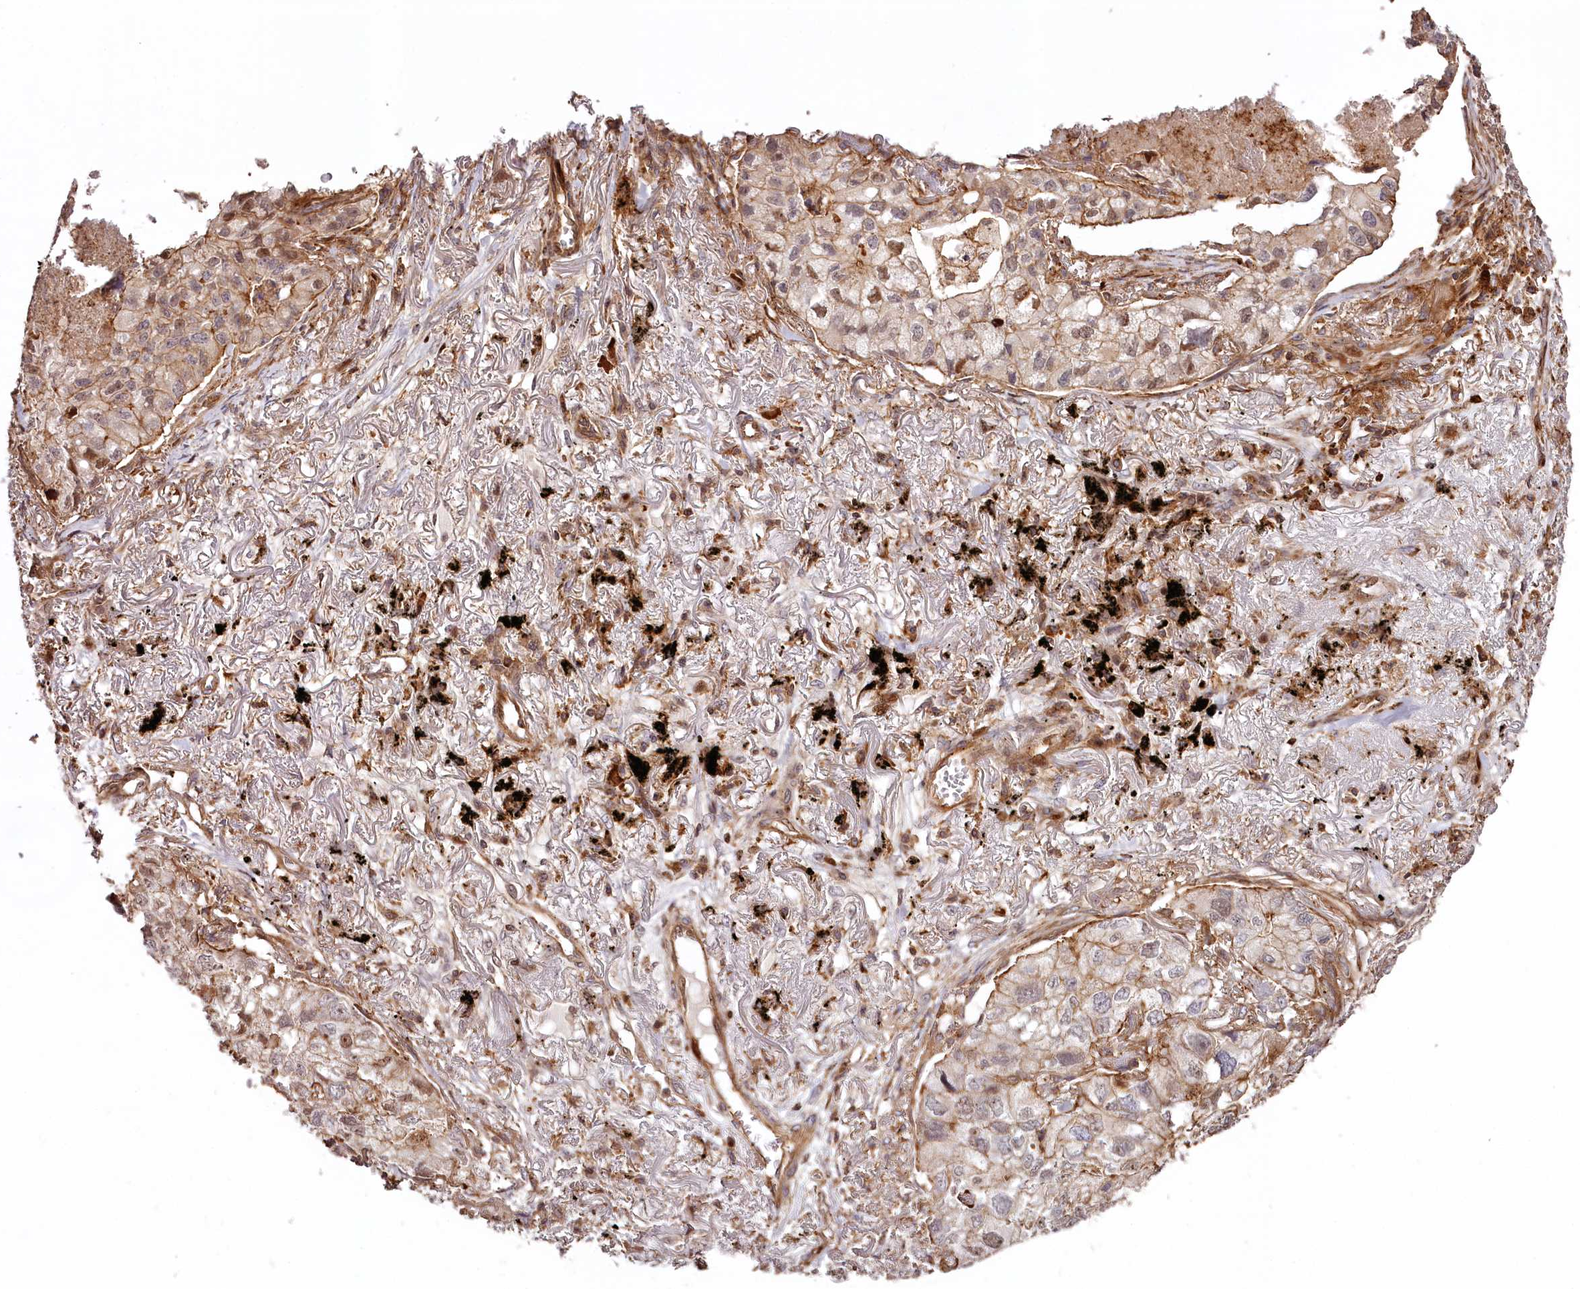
{"staining": {"intensity": "moderate", "quantity": "<25%", "location": "cytoplasmic/membranous,nuclear"}, "tissue": "lung cancer", "cell_type": "Tumor cells", "image_type": "cancer", "snomed": [{"axis": "morphology", "description": "Adenocarcinoma, NOS"}, {"axis": "topography", "description": "Lung"}], "caption": "High-power microscopy captured an immunohistochemistry histopathology image of adenocarcinoma (lung), revealing moderate cytoplasmic/membranous and nuclear expression in about <25% of tumor cells. (Stains: DAB in brown, nuclei in blue, Microscopy: brightfield microscopy at high magnification).", "gene": "KIF14", "patient": {"sex": "male", "age": 65}}